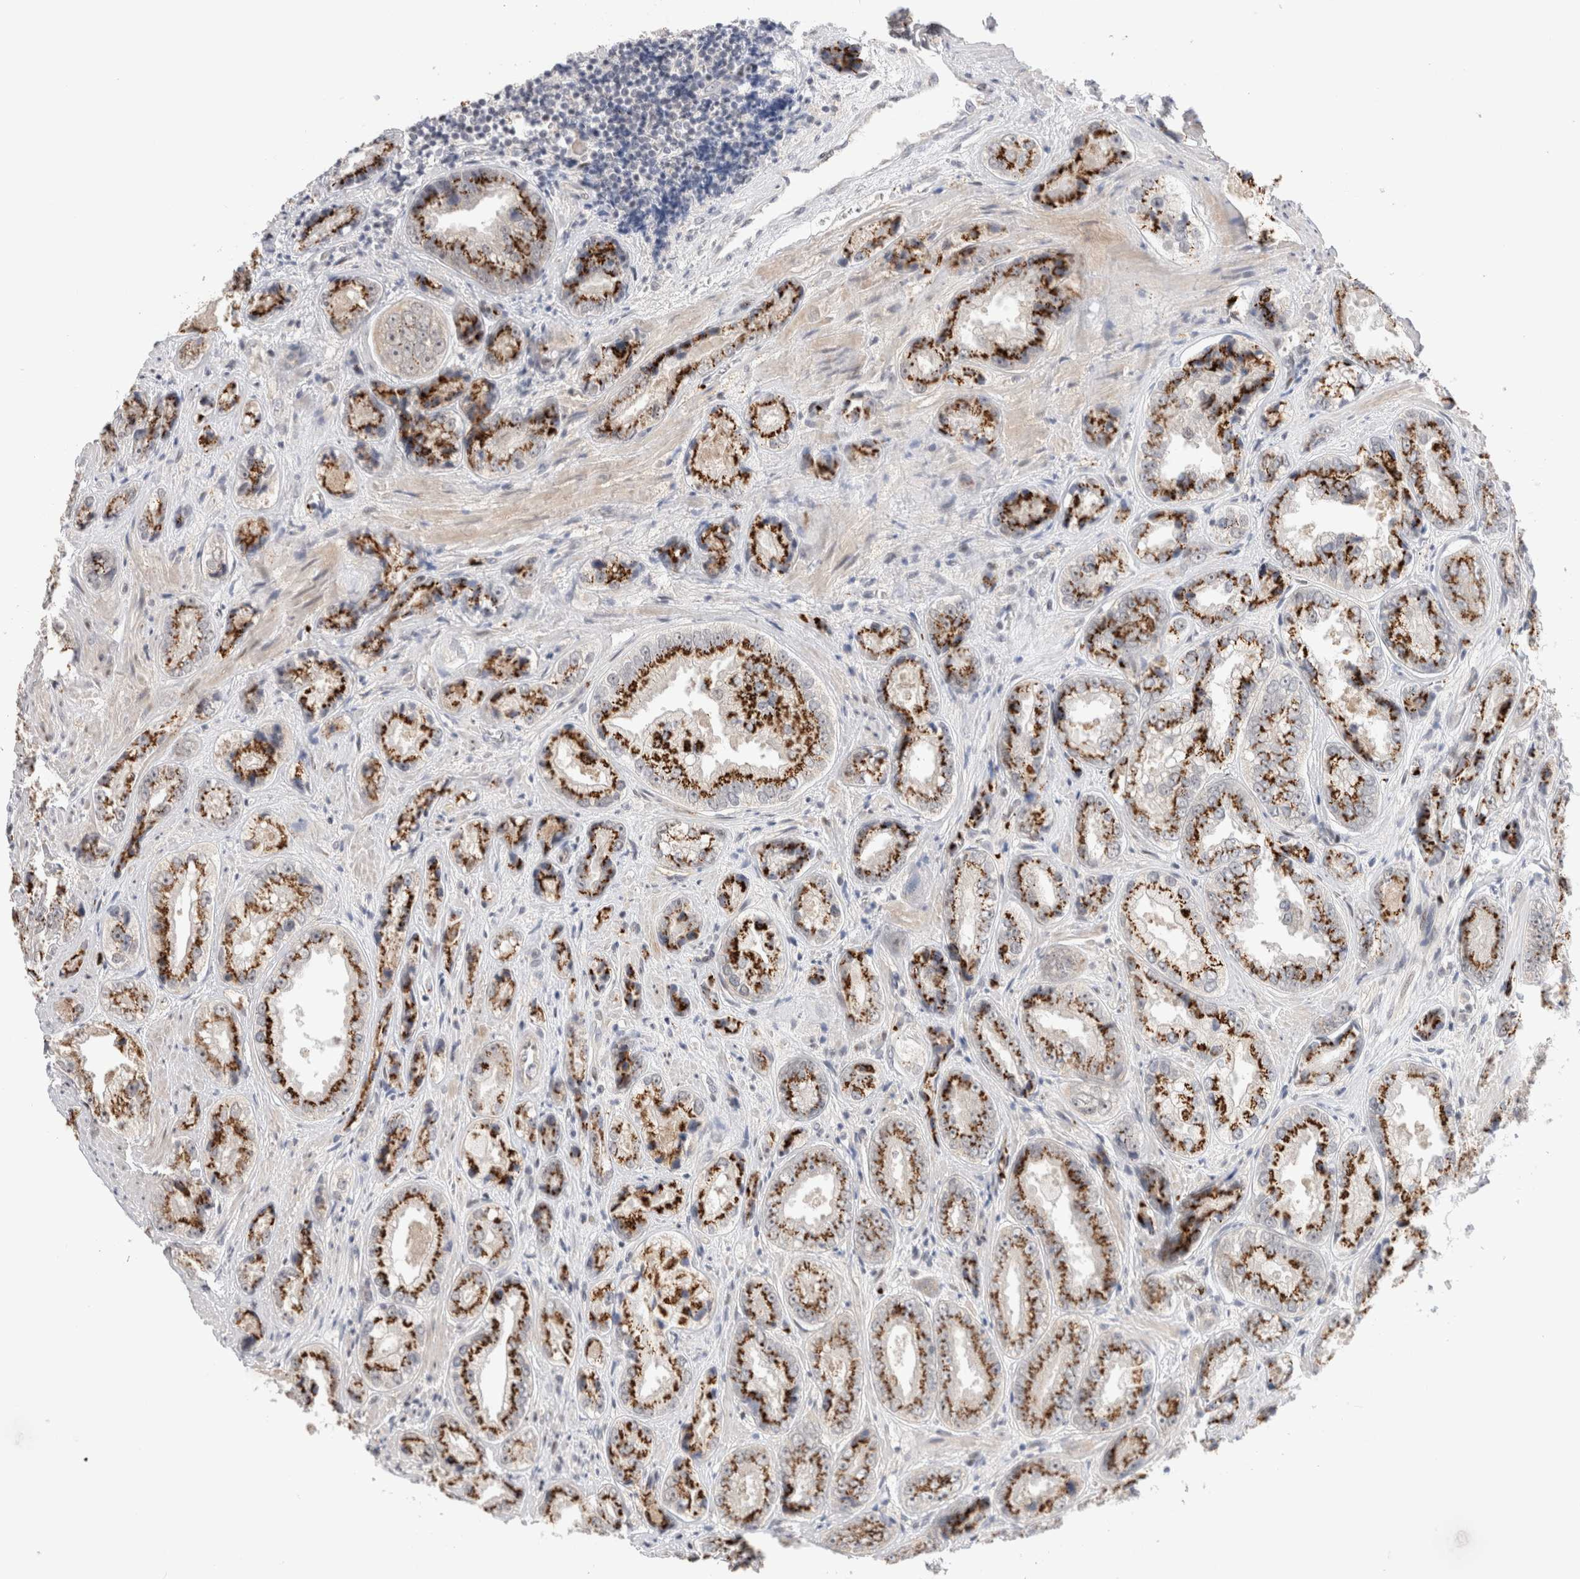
{"staining": {"intensity": "strong", "quantity": ">75%", "location": "cytoplasmic/membranous"}, "tissue": "prostate cancer", "cell_type": "Tumor cells", "image_type": "cancer", "snomed": [{"axis": "morphology", "description": "Adenocarcinoma, High grade"}, {"axis": "topography", "description": "Prostate"}], "caption": "Protein staining of prostate cancer tissue reveals strong cytoplasmic/membranous positivity in approximately >75% of tumor cells. The protein is stained brown, and the nuclei are stained in blue (DAB IHC with brightfield microscopy, high magnification).", "gene": "VPS28", "patient": {"sex": "male", "age": 61}}